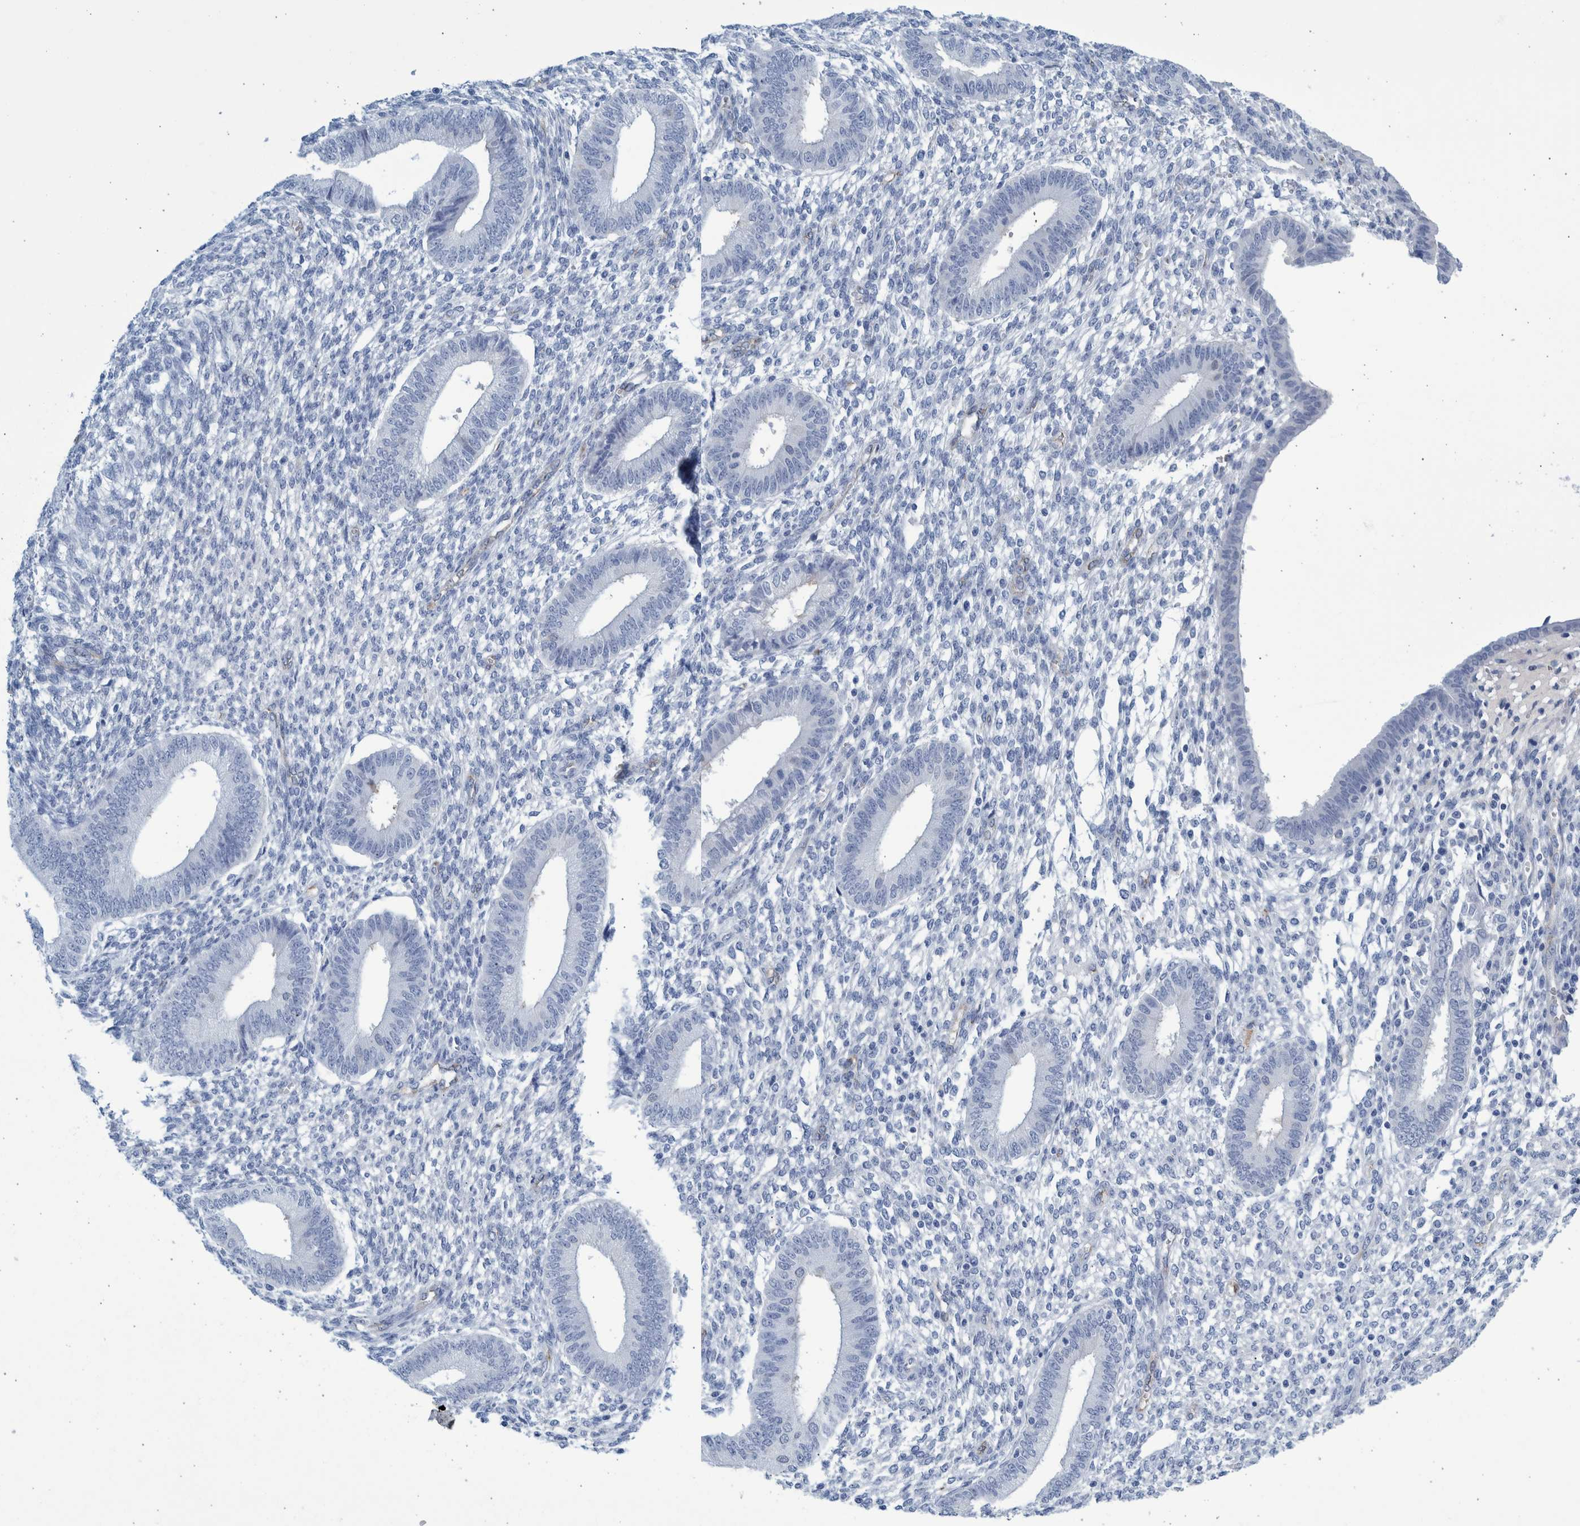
{"staining": {"intensity": "negative", "quantity": "none", "location": "none"}, "tissue": "endometrium", "cell_type": "Cells in endometrial stroma", "image_type": "normal", "snomed": [{"axis": "morphology", "description": "Normal tissue, NOS"}, {"axis": "topography", "description": "Endometrium"}], "caption": "This micrograph is of benign endometrium stained with IHC to label a protein in brown with the nuclei are counter-stained blue. There is no positivity in cells in endometrial stroma. Nuclei are stained in blue.", "gene": "SLC34A3", "patient": {"sex": "female", "age": 46}}